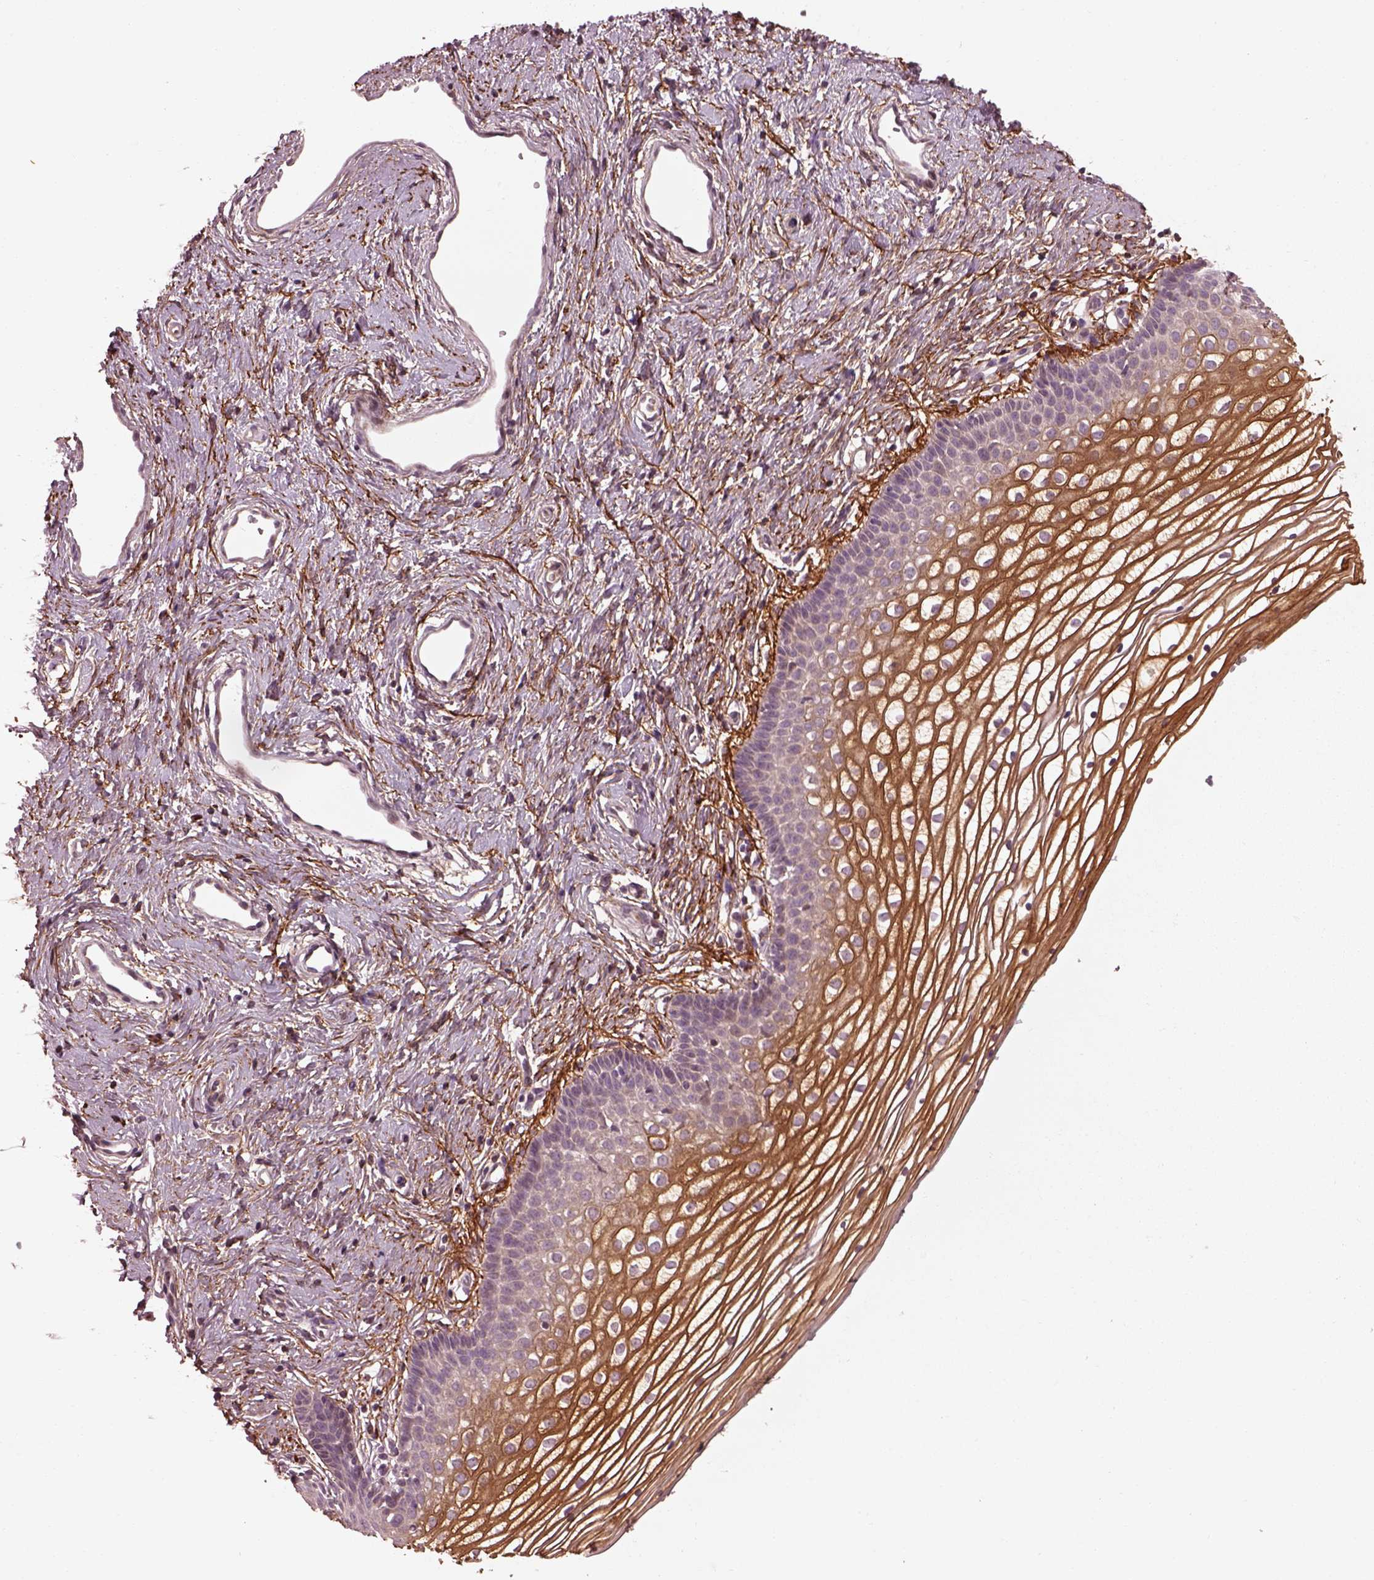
{"staining": {"intensity": "moderate", "quantity": "25%-75%", "location": "cytoplasmic/membranous"}, "tissue": "vagina", "cell_type": "Squamous epithelial cells", "image_type": "normal", "snomed": [{"axis": "morphology", "description": "Normal tissue, NOS"}, {"axis": "topography", "description": "Vagina"}], "caption": "A high-resolution photomicrograph shows IHC staining of unremarkable vagina, which reveals moderate cytoplasmic/membranous expression in about 25%-75% of squamous epithelial cells. (Stains: DAB in brown, nuclei in blue, Microscopy: brightfield microscopy at high magnification).", "gene": "EFEMP1", "patient": {"sex": "female", "age": 36}}